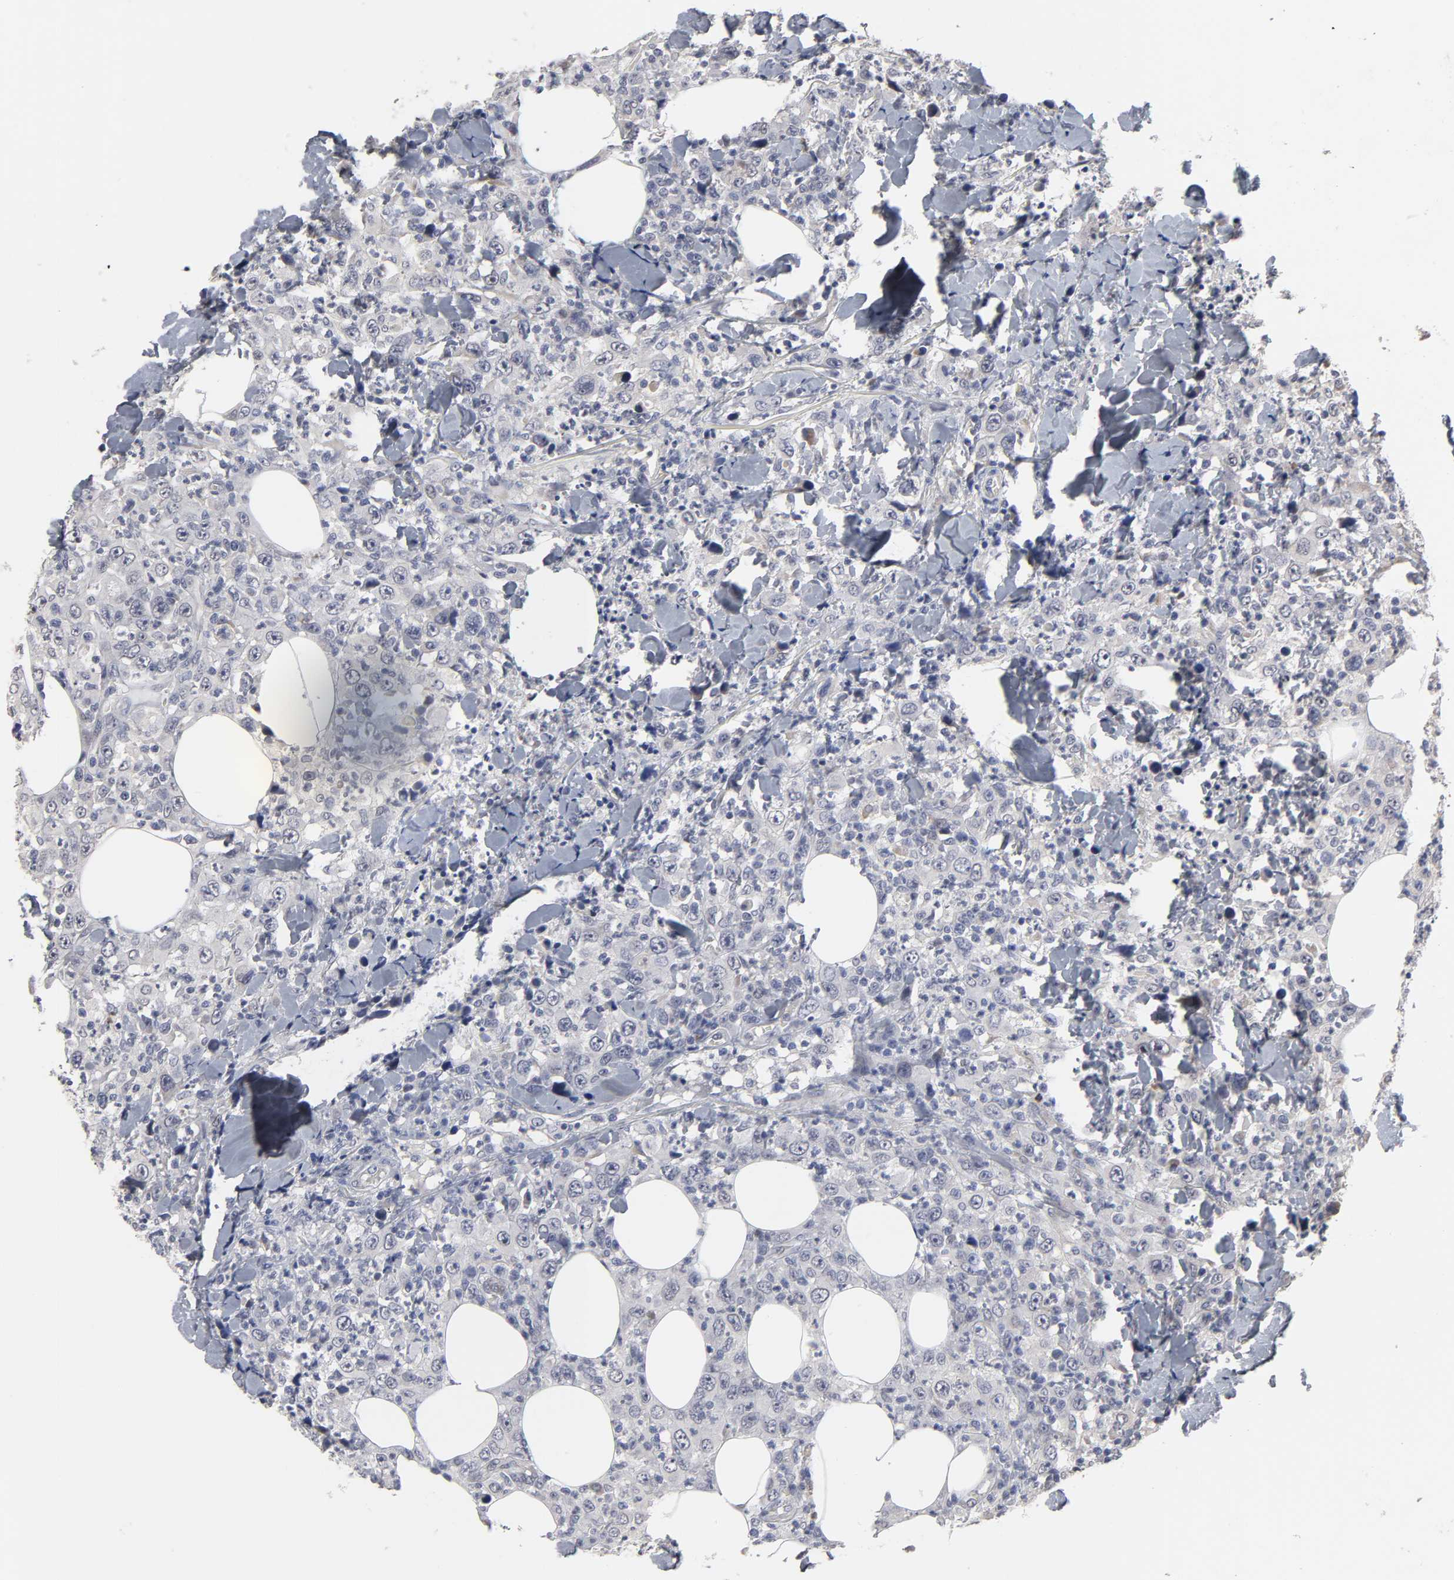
{"staining": {"intensity": "negative", "quantity": "none", "location": "none"}, "tissue": "thyroid cancer", "cell_type": "Tumor cells", "image_type": "cancer", "snomed": [{"axis": "morphology", "description": "Carcinoma, NOS"}, {"axis": "topography", "description": "Thyroid gland"}], "caption": "There is no significant expression in tumor cells of thyroid cancer (carcinoma). (DAB (3,3'-diaminobenzidine) immunohistochemistry, high magnification).", "gene": "HNF4A", "patient": {"sex": "female", "age": 77}}